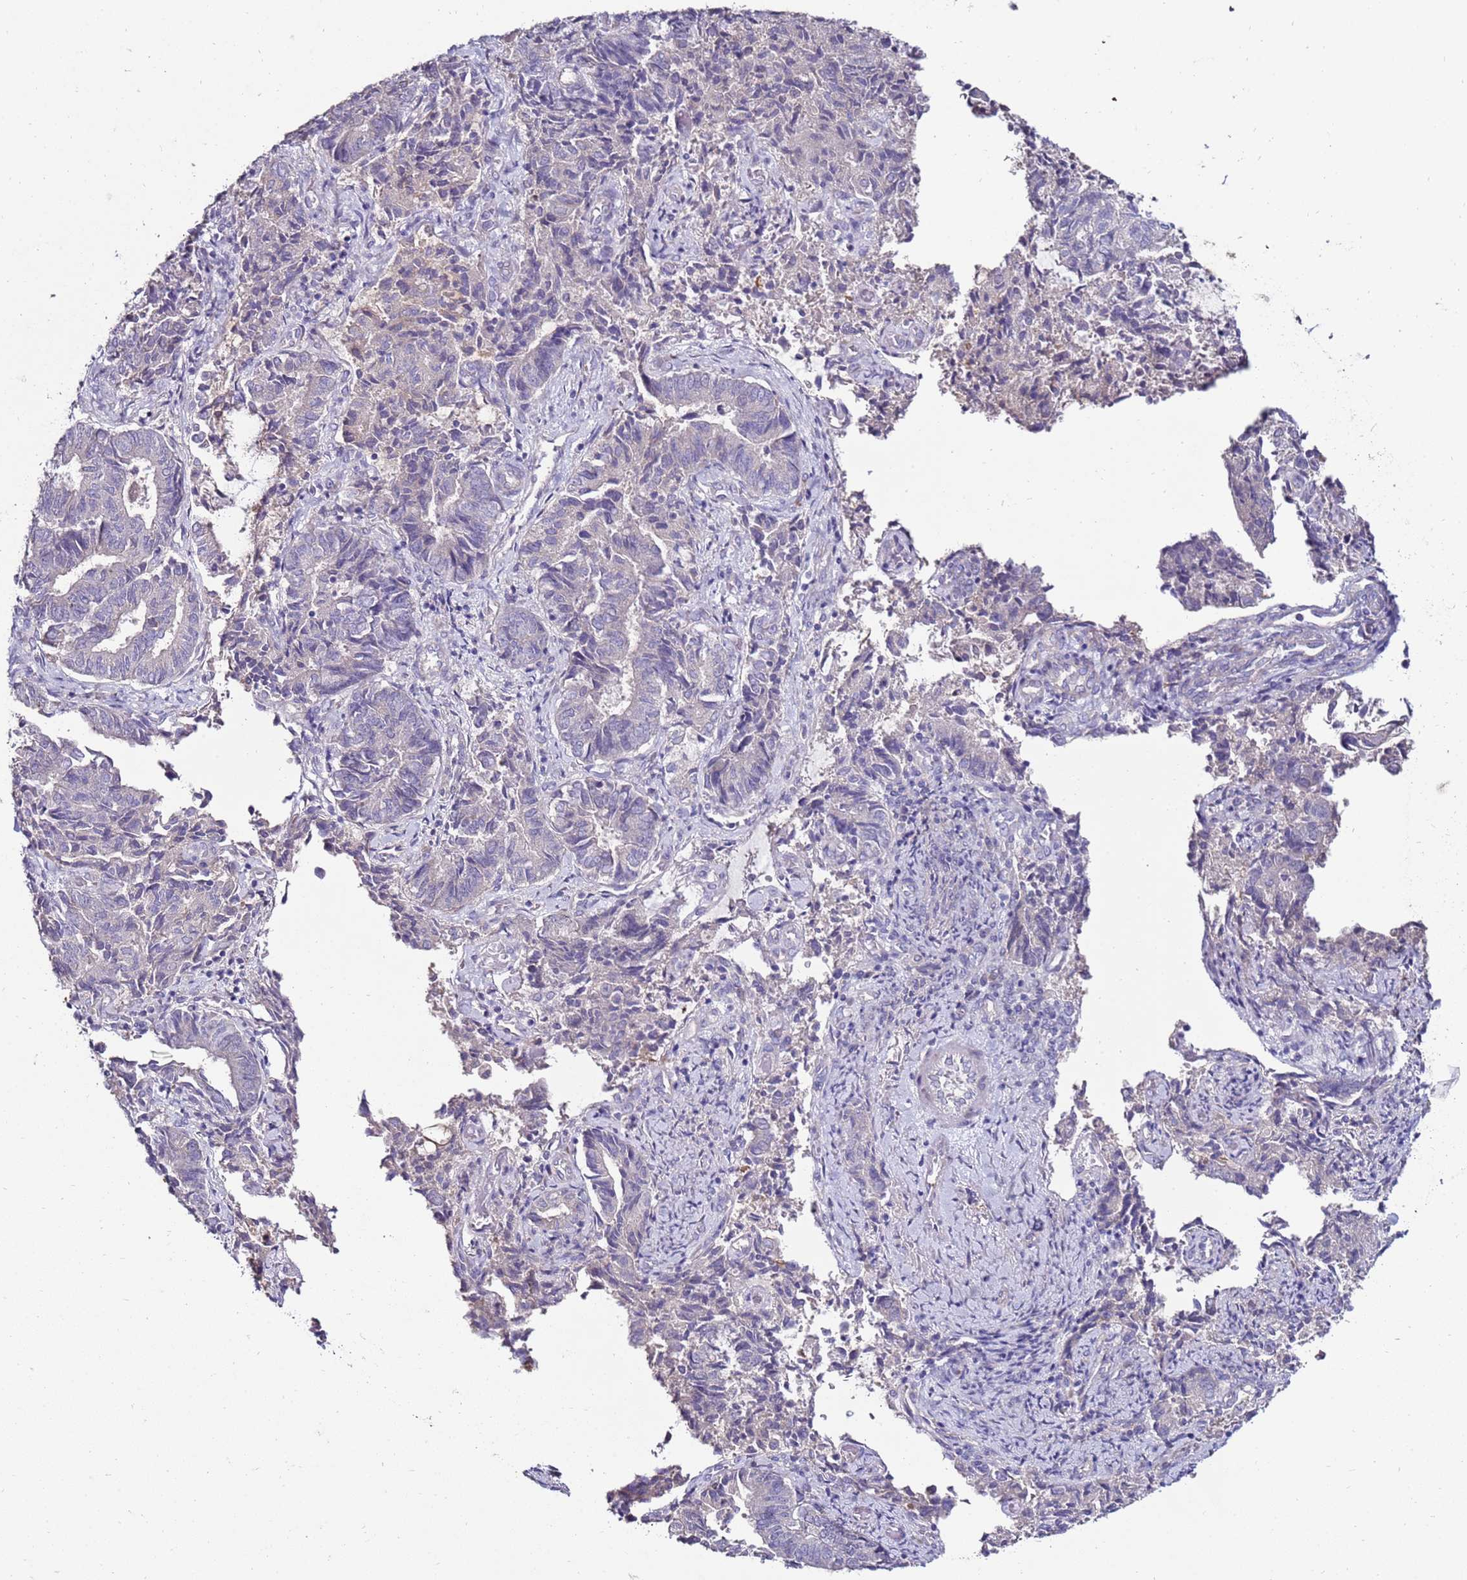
{"staining": {"intensity": "negative", "quantity": "none", "location": "none"}, "tissue": "endometrial cancer", "cell_type": "Tumor cells", "image_type": "cancer", "snomed": [{"axis": "morphology", "description": "Adenocarcinoma, NOS"}, {"axis": "topography", "description": "Endometrium"}], "caption": "Immunohistochemistry of adenocarcinoma (endometrial) reveals no staining in tumor cells.", "gene": "GPN3", "patient": {"sex": "female", "age": 80}}